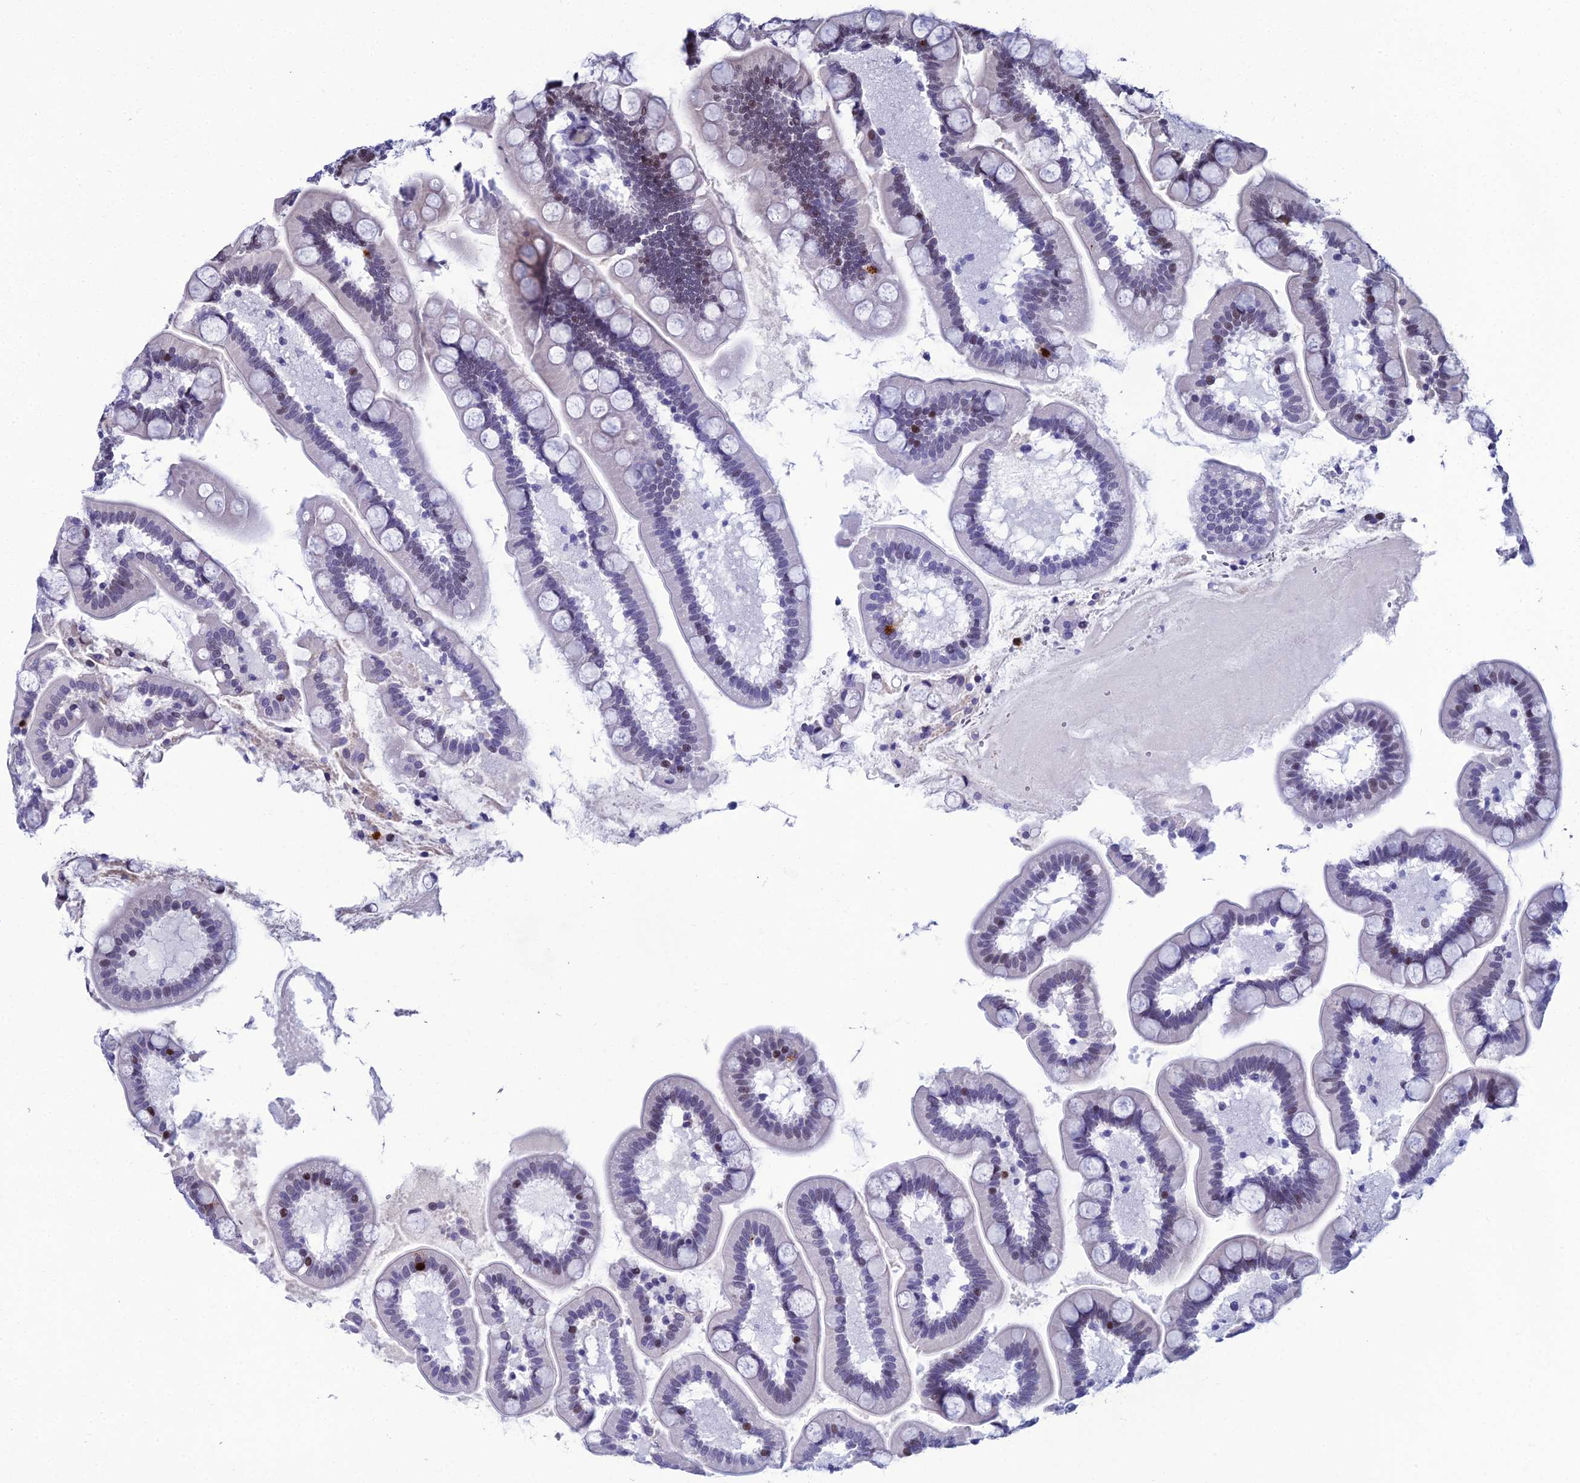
{"staining": {"intensity": "moderate", "quantity": "<25%", "location": "nuclear"}, "tissue": "small intestine", "cell_type": "Glandular cells", "image_type": "normal", "snomed": [{"axis": "morphology", "description": "Normal tissue, NOS"}, {"axis": "topography", "description": "Small intestine"}], "caption": "IHC histopathology image of benign human small intestine stained for a protein (brown), which reveals low levels of moderate nuclear expression in approximately <25% of glandular cells.", "gene": "TAF9B", "patient": {"sex": "female", "age": 64}}